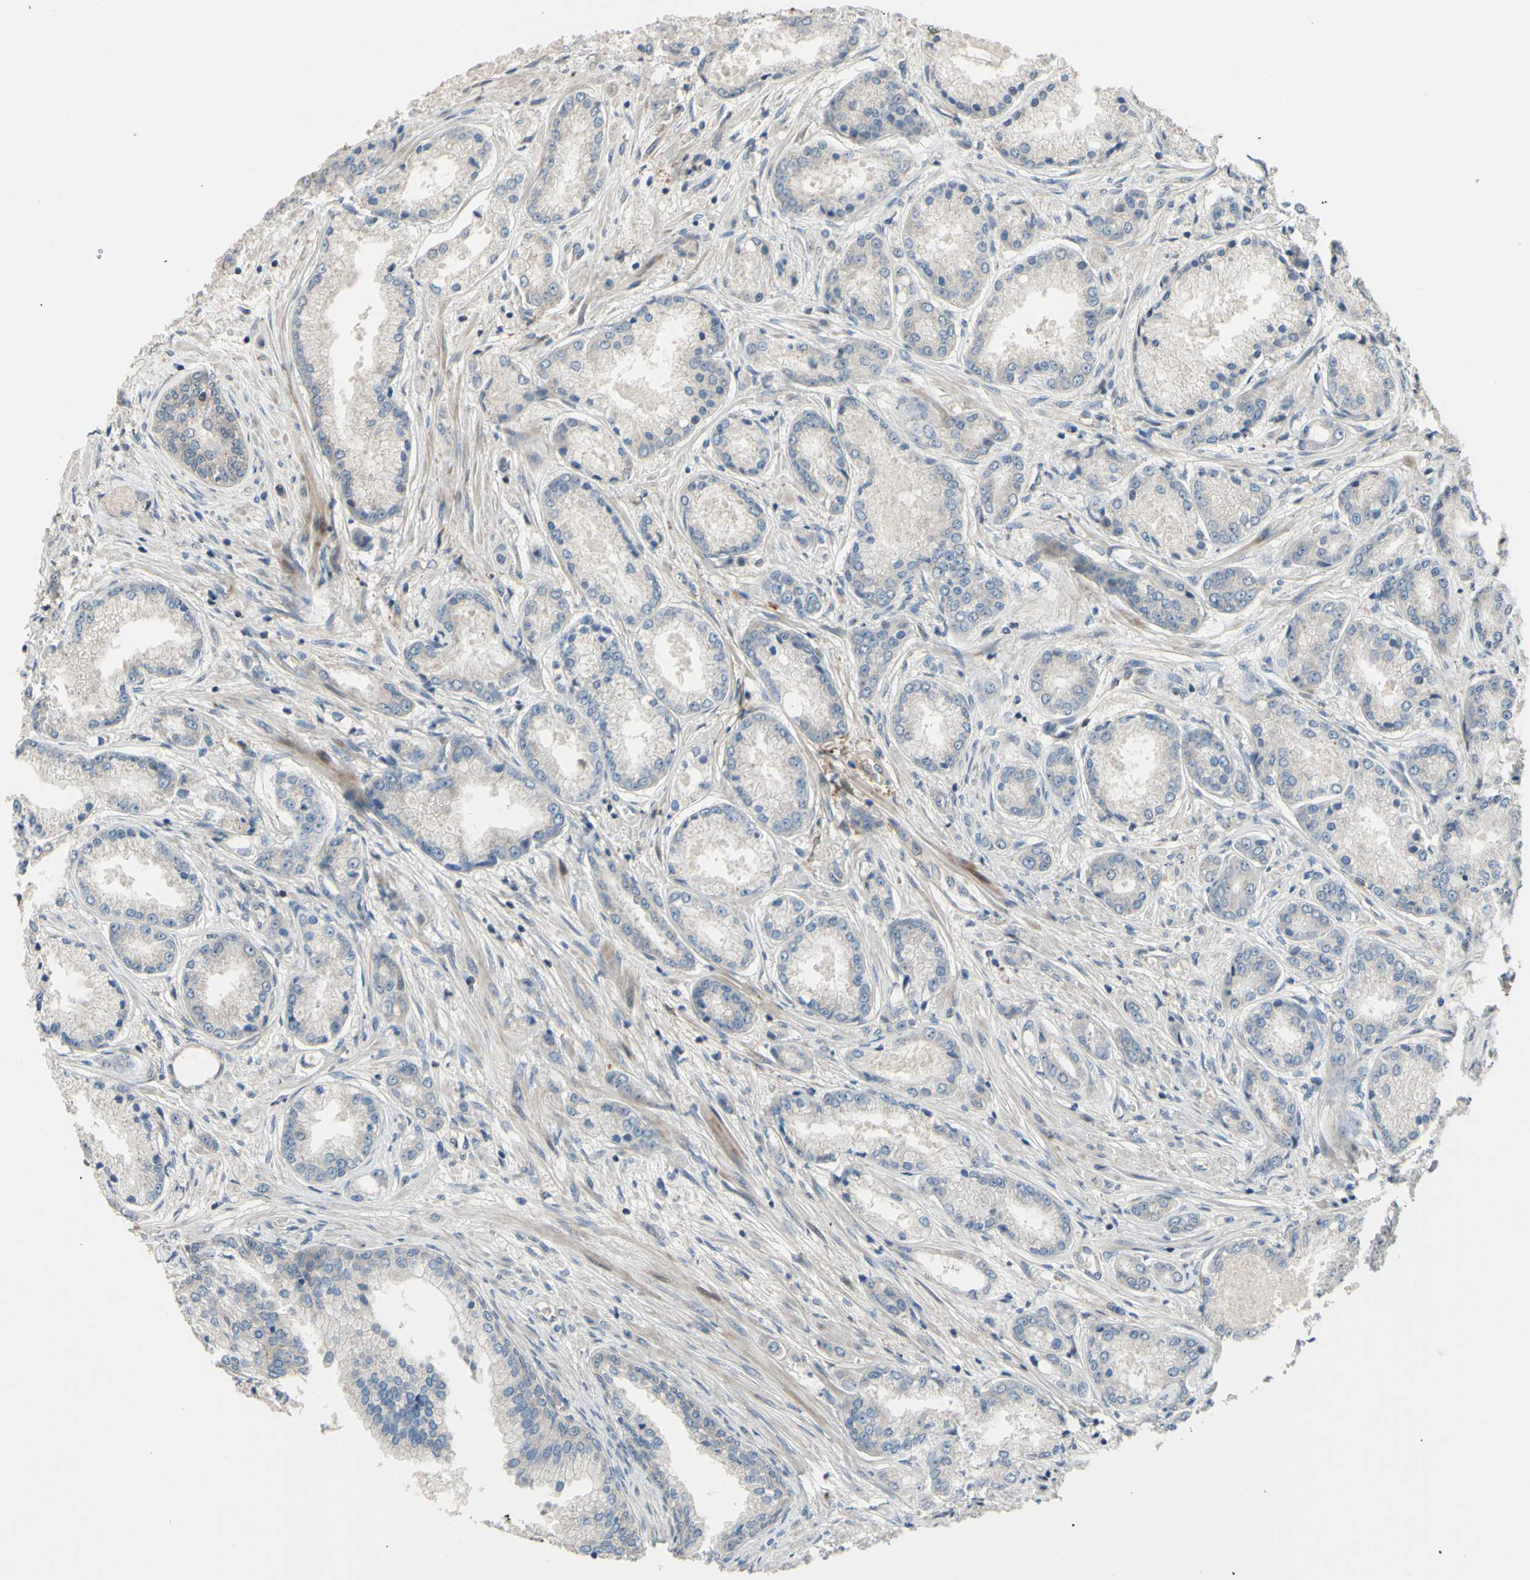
{"staining": {"intensity": "negative", "quantity": "none", "location": "none"}, "tissue": "prostate cancer", "cell_type": "Tumor cells", "image_type": "cancer", "snomed": [{"axis": "morphology", "description": "Adenocarcinoma, High grade"}, {"axis": "topography", "description": "Prostate"}], "caption": "A photomicrograph of prostate cancer stained for a protein reveals no brown staining in tumor cells.", "gene": "SPTLC1", "patient": {"sex": "male", "age": 59}}